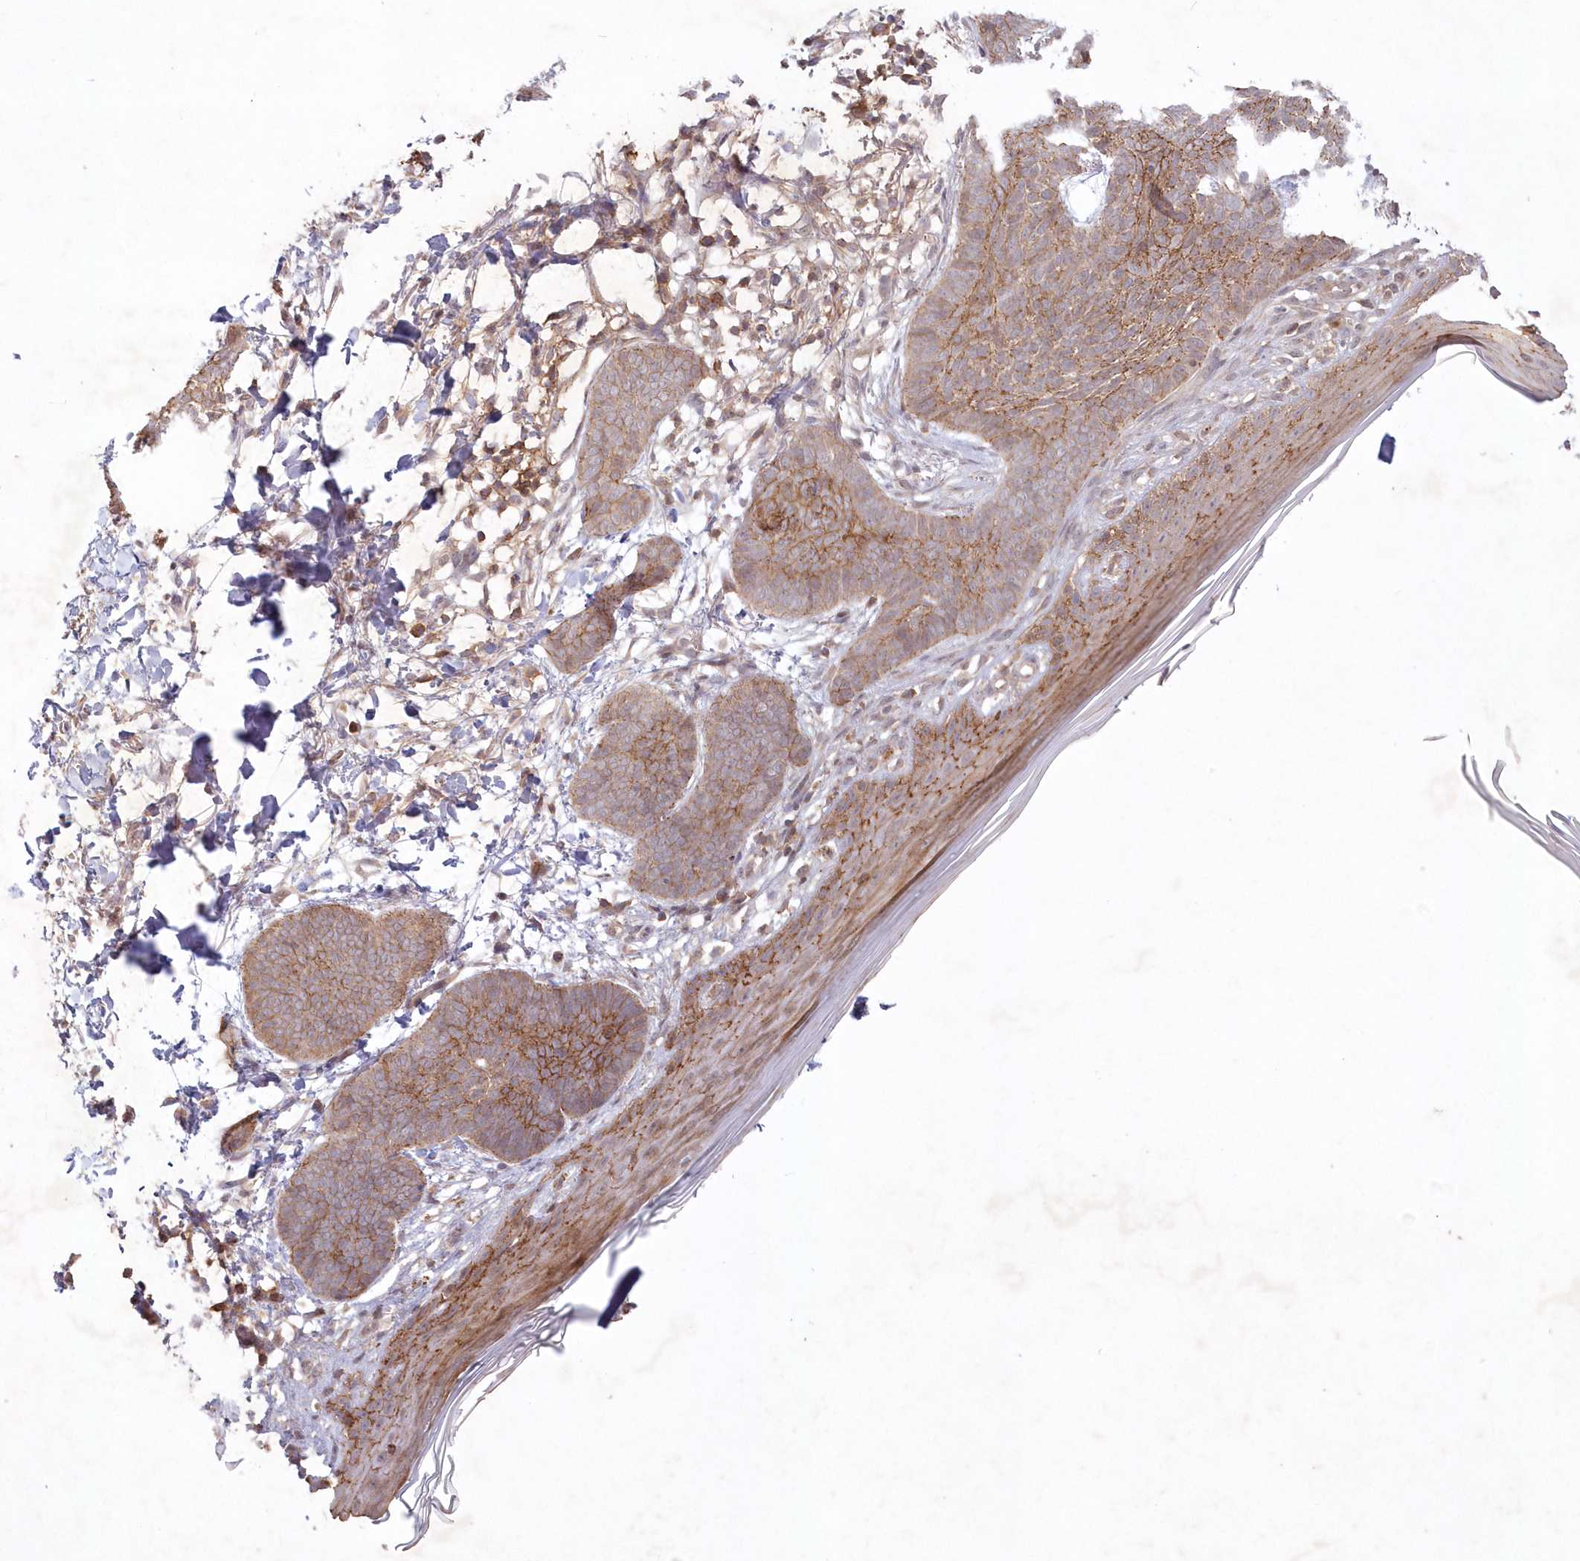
{"staining": {"intensity": "moderate", "quantity": ">75%", "location": "cytoplasmic/membranous"}, "tissue": "skin cancer", "cell_type": "Tumor cells", "image_type": "cancer", "snomed": [{"axis": "morphology", "description": "Normal tissue, NOS"}, {"axis": "morphology", "description": "Basal cell carcinoma"}, {"axis": "topography", "description": "Skin"}], "caption": "Tumor cells display moderate cytoplasmic/membranous expression in approximately >75% of cells in skin basal cell carcinoma.", "gene": "TOGARAM2", "patient": {"sex": "male", "age": 50}}